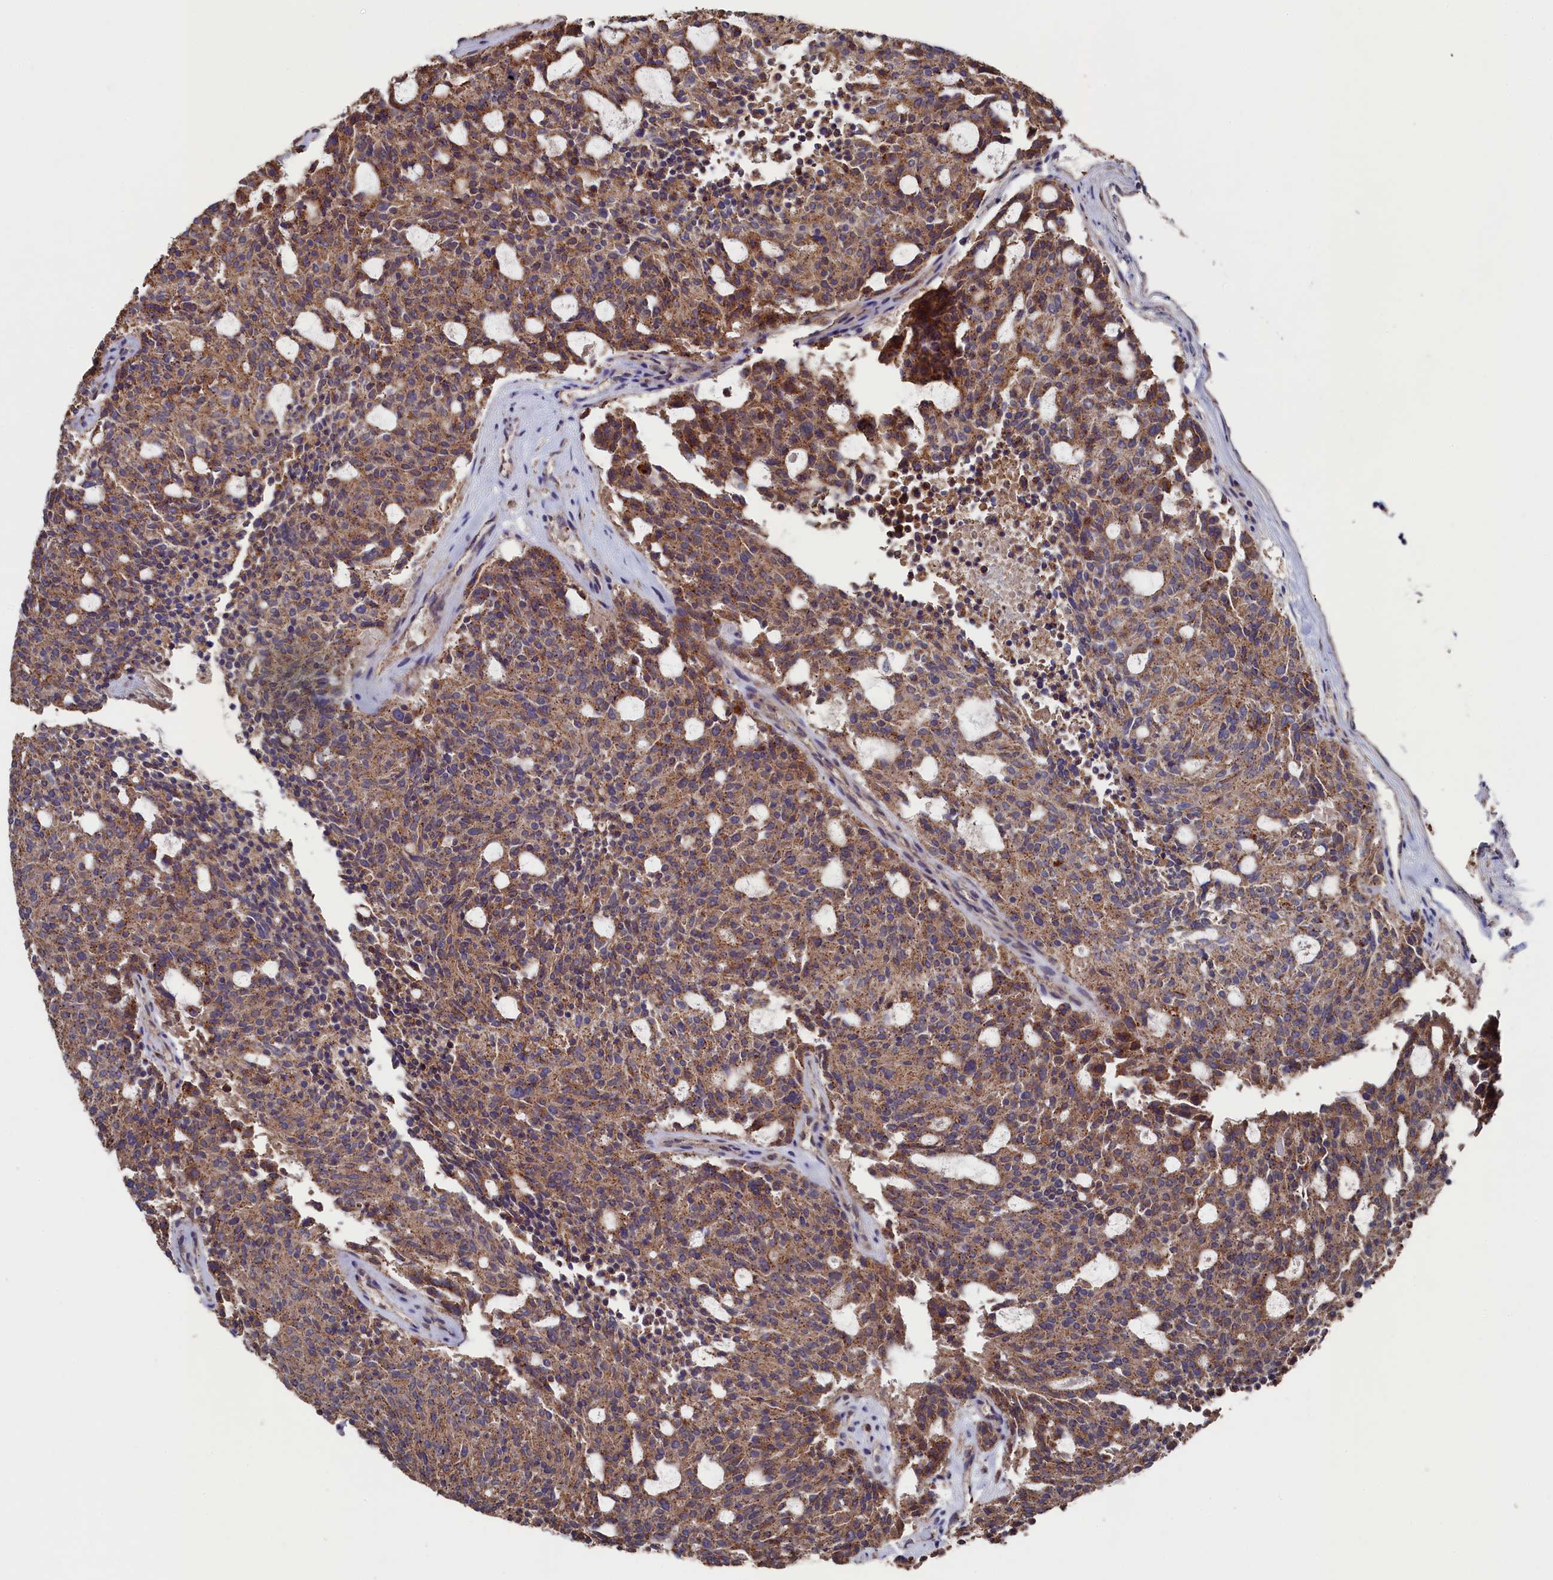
{"staining": {"intensity": "moderate", "quantity": ">75%", "location": "cytoplasmic/membranous"}, "tissue": "carcinoid", "cell_type": "Tumor cells", "image_type": "cancer", "snomed": [{"axis": "morphology", "description": "Carcinoid, malignant, NOS"}, {"axis": "topography", "description": "Pancreas"}], "caption": "Carcinoid stained with a protein marker exhibits moderate staining in tumor cells.", "gene": "TK2", "patient": {"sex": "female", "age": 54}}